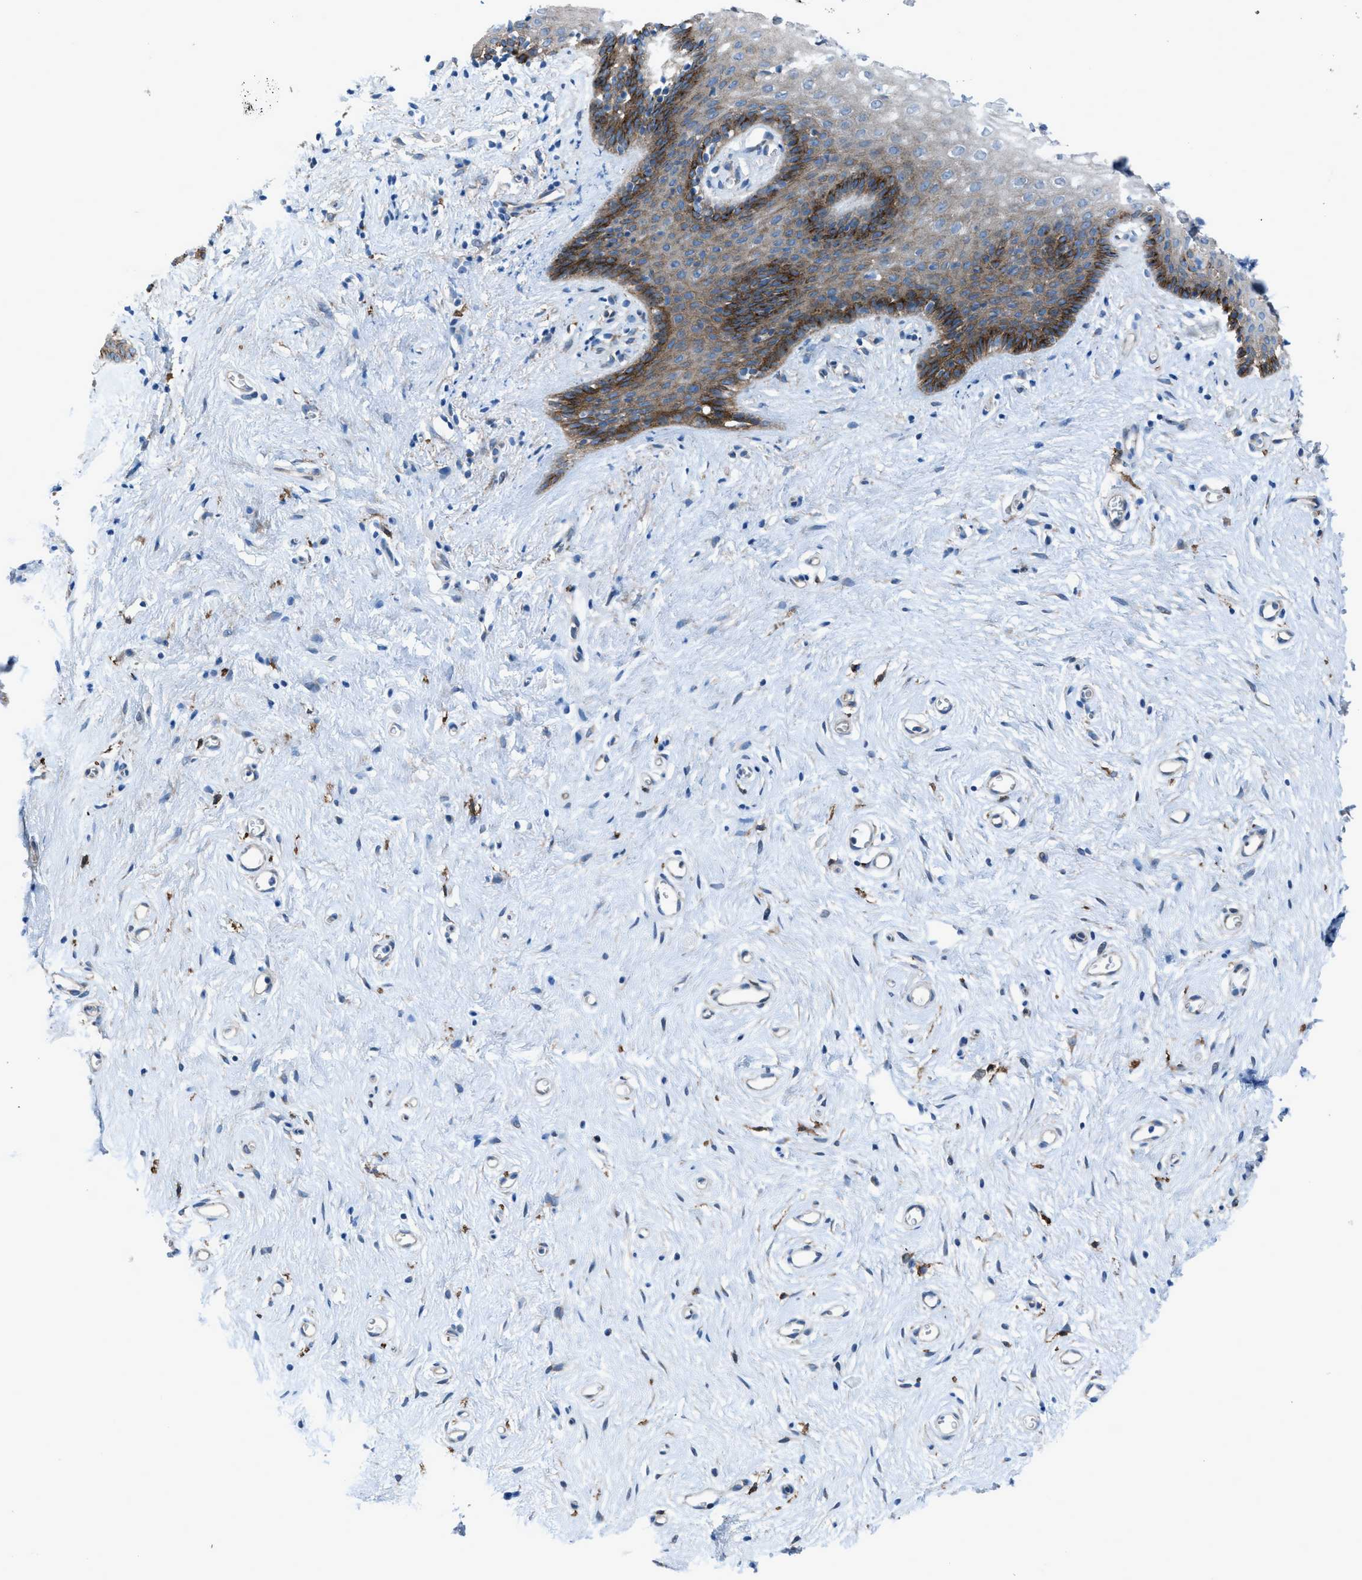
{"staining": {"intensity": "strong", "quantity": "25%-75%", "location": "cytoplasmic/membranous"}, "tissue": "vagina", "cell_type": "Squamous epithelial cells", "image_type": "normal", "snomed": [{"axis": "morphology", "description": "Normal tissue, NOS"}, {"axis": "topography", "description": "Vagina"}], "caption": "DAB (3,3'-diaminobenzidine) immunohistochemical staining of benign human vagina displays strong cytoplasmic/membranous protein expression in approximately 25%-75% of squamous epithelial cells.", "gene": "EGFR", "patient": {"sex": "female", "age": 44}}